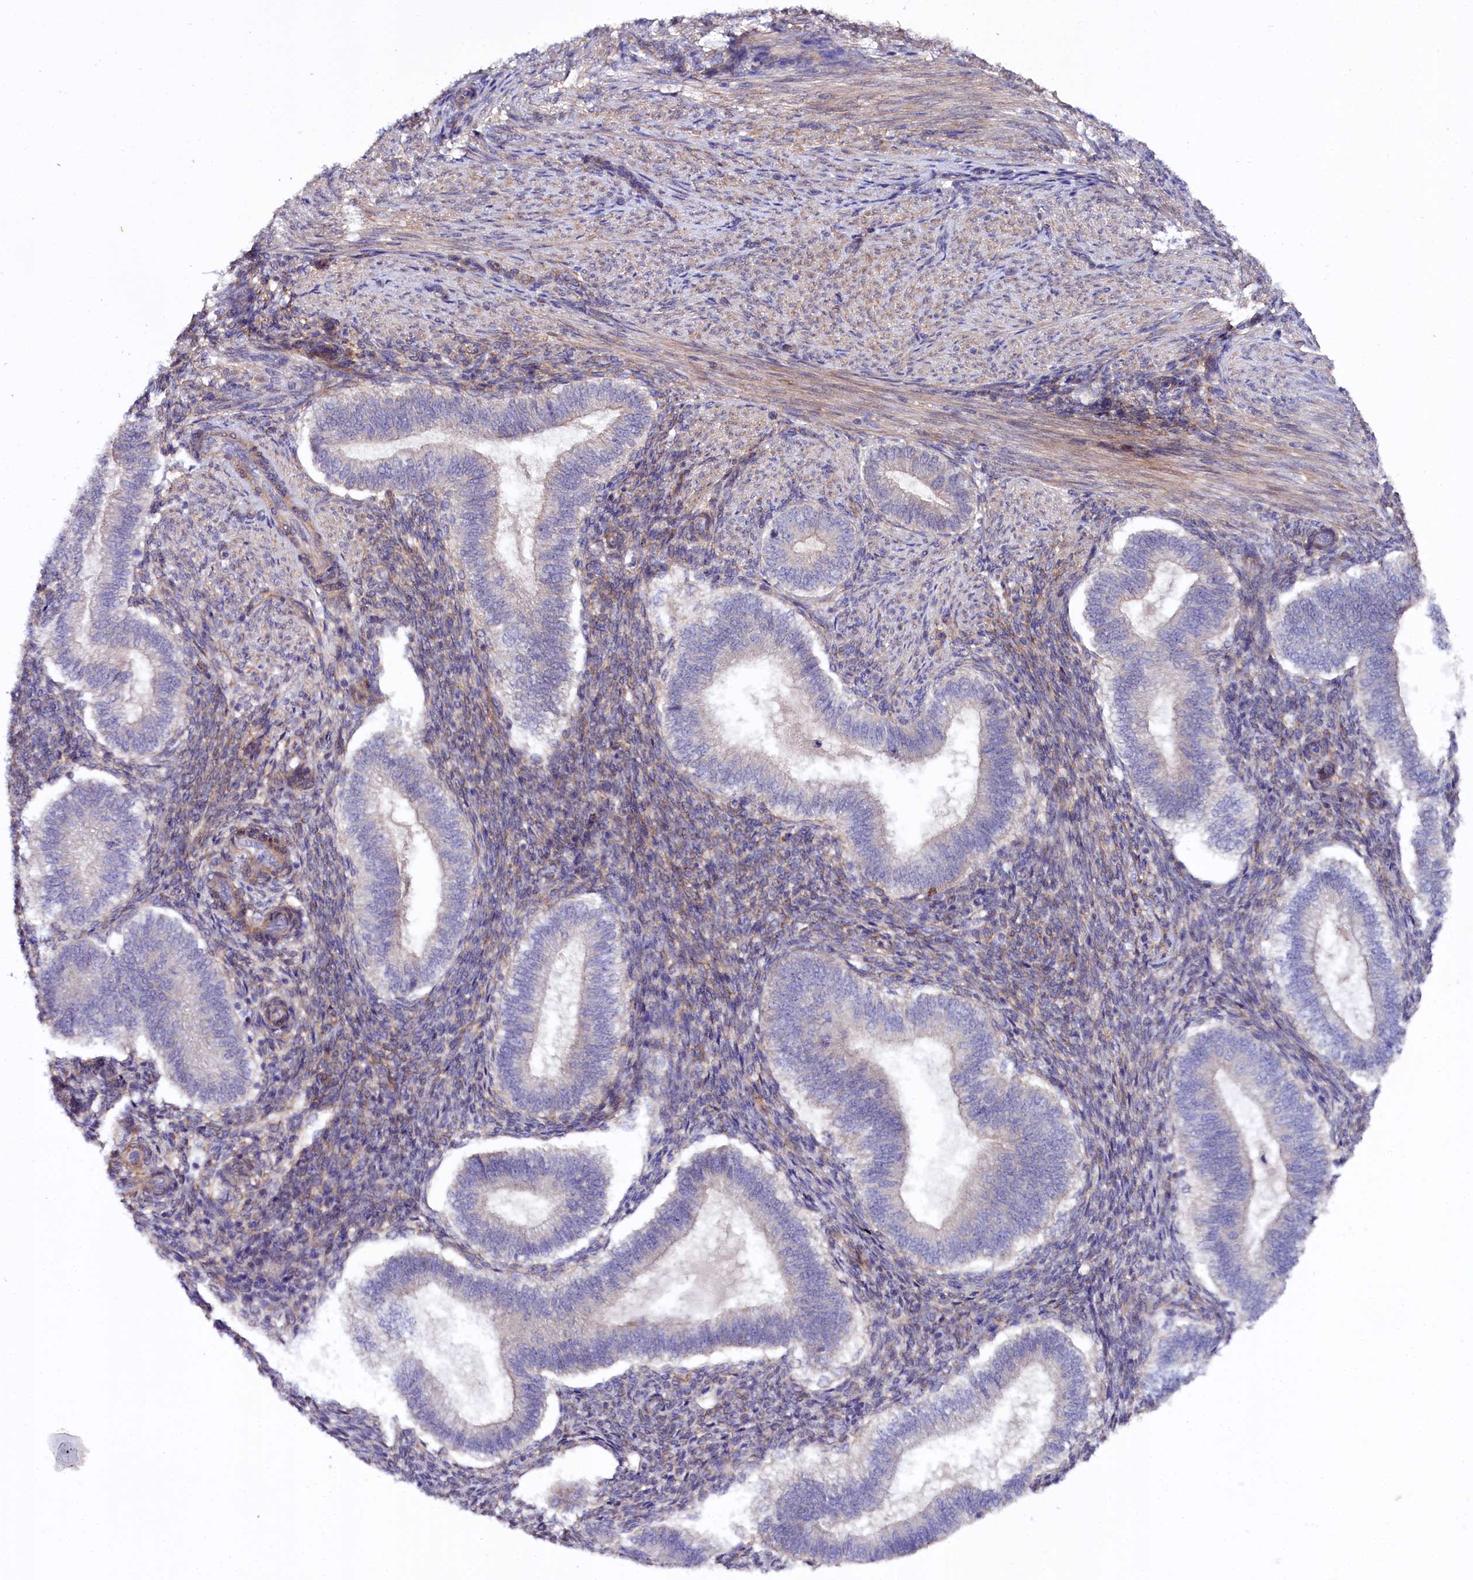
{"staining": {"intensity": "moderate", "quantity": "25%-75%", "location": "cytoplasmic/membranous"}, "tissue": "endometrium", "cell_type": "Cells in endometrial stroma", "image_type": "normal", "snomed": [{"axis": "morphology", "description": "Normal tissue, NOS"}, {"axis": "topography", "description": "Endometrium"}], "caption": "Brown immunohistochemical staining in normal endometrium shows moderate cytoplasmic/membranous positivity in about 25%-75% of cells in endometrial stroma.", "gene": "PHLDB1", "patient": {"sex": "female", "age": 25}}